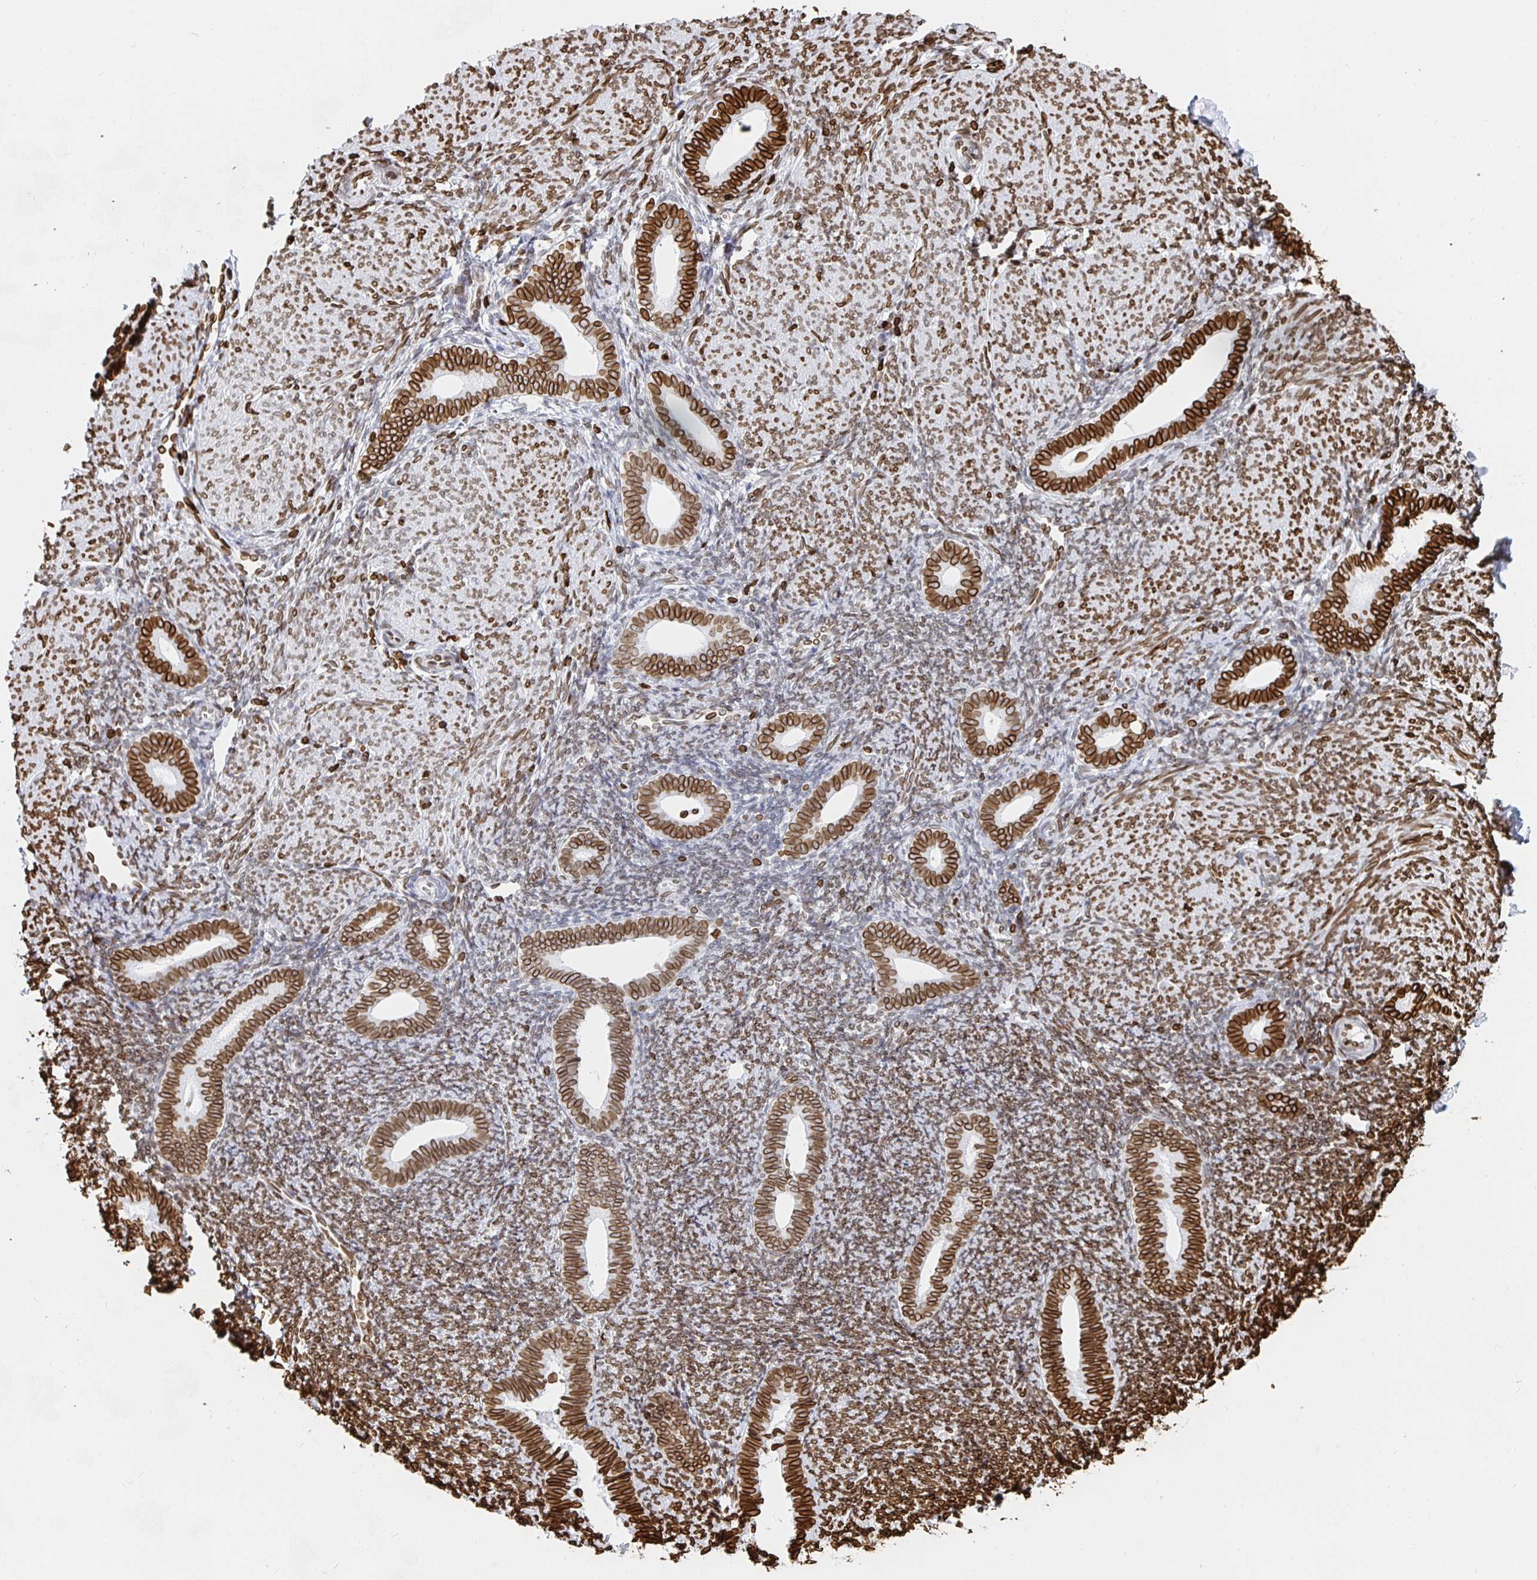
{"staining": {"intensity": "moderate", "quantity": ">75%", "location": "cytoplasmic/membranous,nuclear"}, "tissue": "endometrium", "cell_type": "Cells in endometrial stroma", "image_type": "normal", "snomed": [{"axis": "morphology", "description": "Normal tissue, NOS"}, {"axis": "topography", "description": "Endometrium"}], "caption": "Cells in endometrial stroma show moderate cytoplasmic/membranous,nuclear positivity in approximately >75% of cells in benign endometrium.", "gene": "LMNB1", "patient": {"sex": "female", "age": 39}}